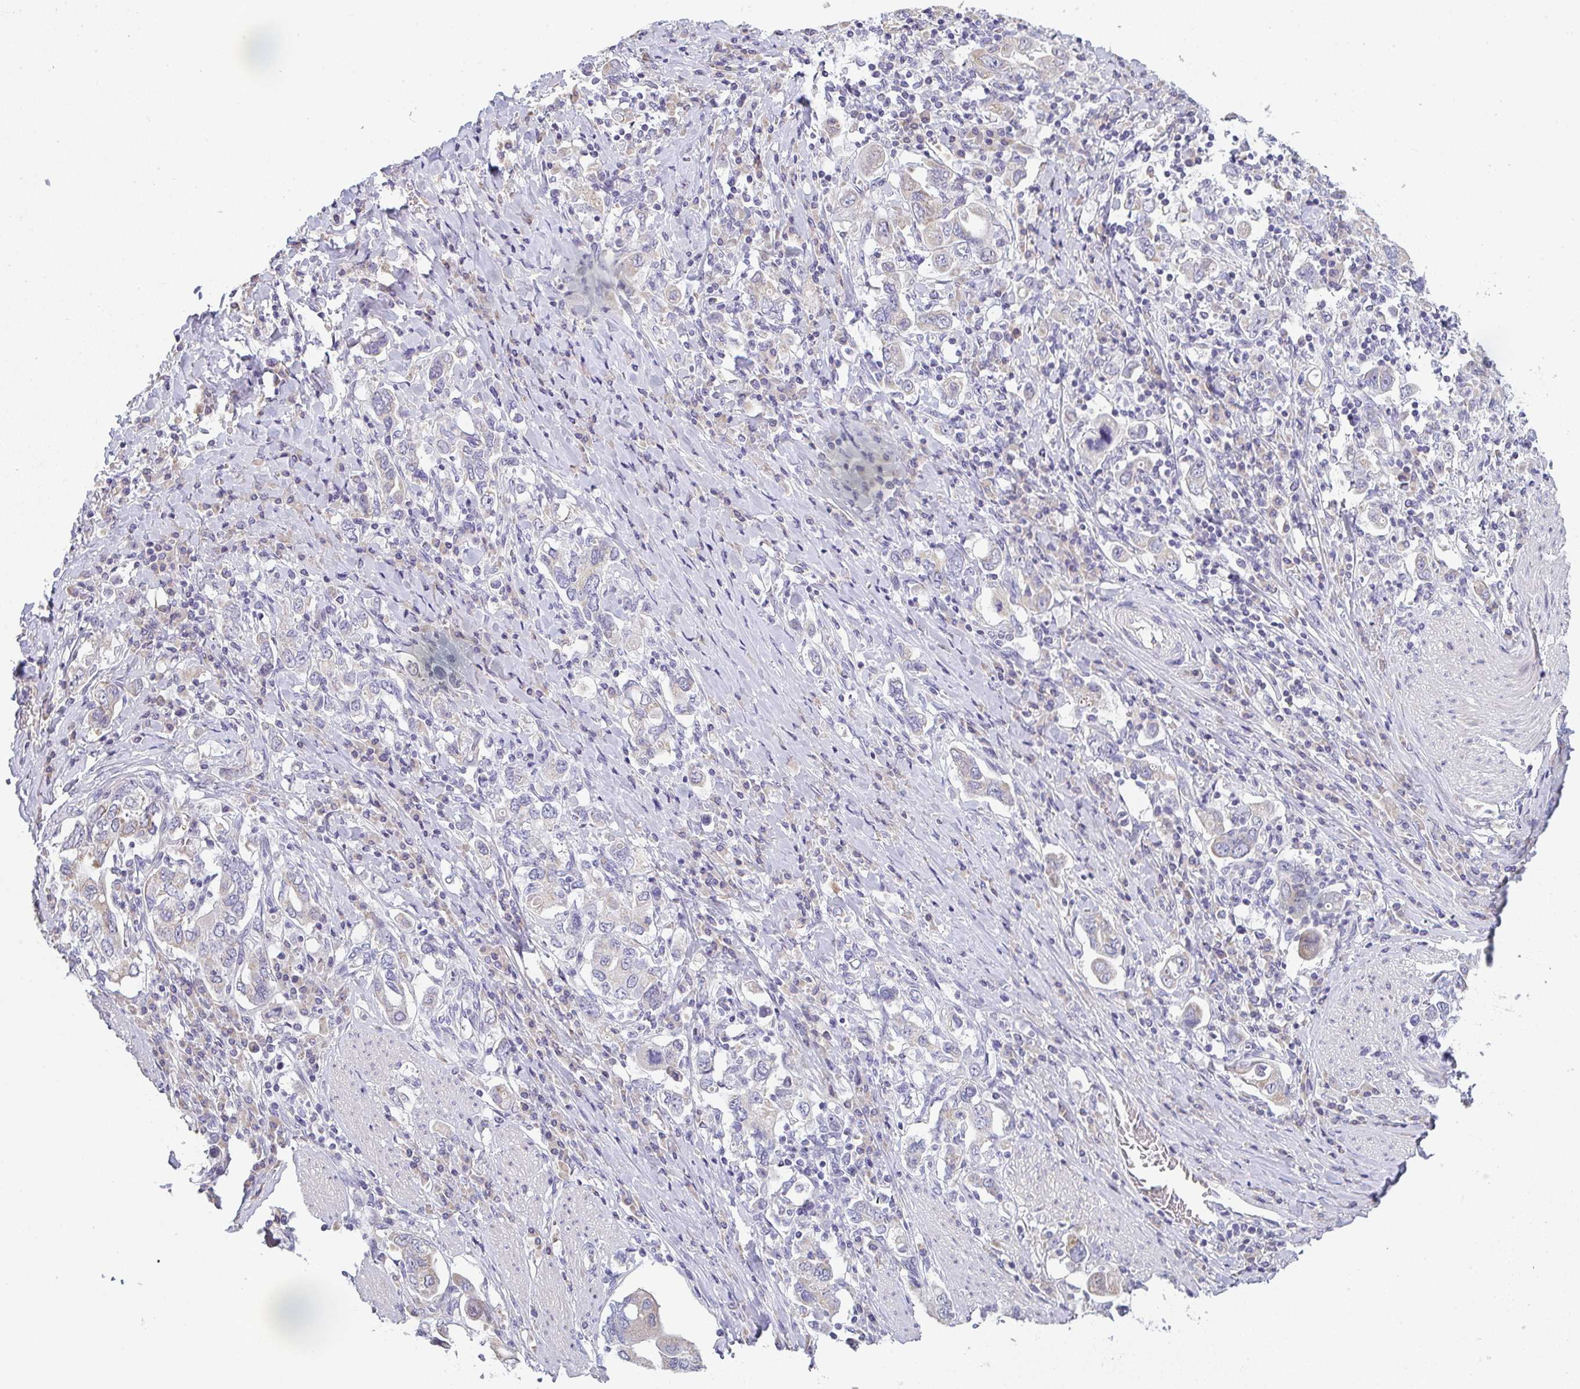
{"staining": {"intensity": "weak", "quantity": "<25%", "location": "cytoplasmic/membranous"}, "tissue": "stomach cancer", "cell_type": "Tumor cells", "image_type": "cancer", "snomed": [{"axis": "morphology", "description": "Adenocarcinoma, NOS"}, {"axis": "topography", "description": "Stomach, upper"}, {"axis": "topography", "description": "Stomach"}], "caption": "Immunohistochemistry of human adenocarcinoma (stomach) displays no positivity in tumor cells. (Stains: DAB immunohistochemistry with hematoxylin counter stain, Microscopy: brightfield microscopy at high magnification).", "gene": "CACNA1S", "patient": {"sex": "male", "age": 62}}